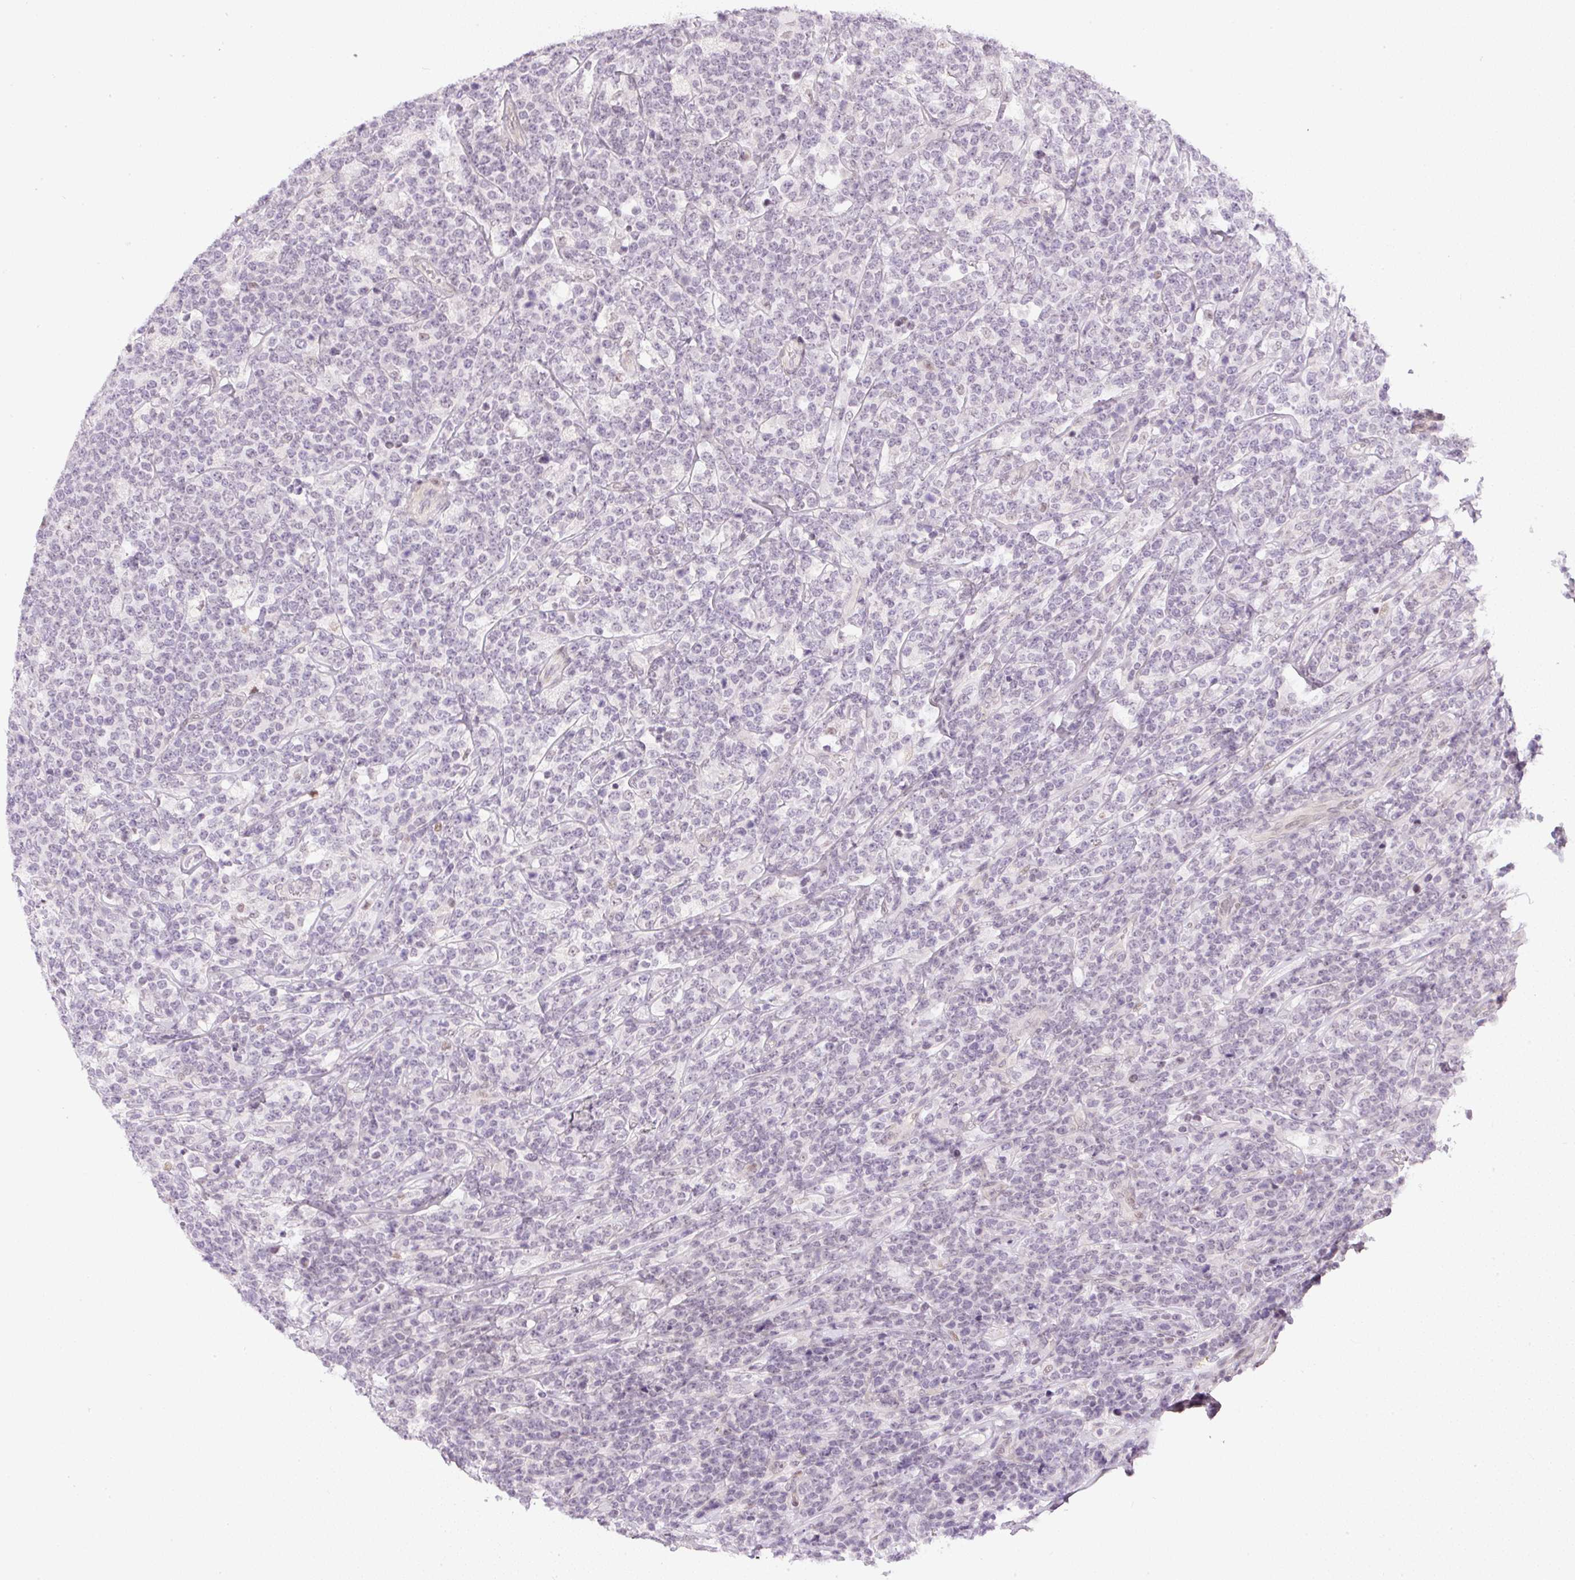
{"staining": {"intensity": "negative", "quantity": "none", "location": "none"}, "tissue": "lymphoma", "cell_type": "Tumor cells", "image_type": "cancer", "snomed": [{"axis": "morphology", "description": "Malignant lymphoma, non-Hodgkin's type, High grade"}, {"axis": "topography", "description": "Small intestine"}], "caption": "DAB immunohistochemical staining of human malignant lymphoma, non-Hodgkin's type (high-grade) reveals no significant expression in tumor cells. The staining is performed using DAB (3,3'-diaminobenzidine) brown chromogen with nuclei counter-stained in using hematoxylin.", "gene": "DPPA4", "patient": {"sex": "male", "age": 8}}